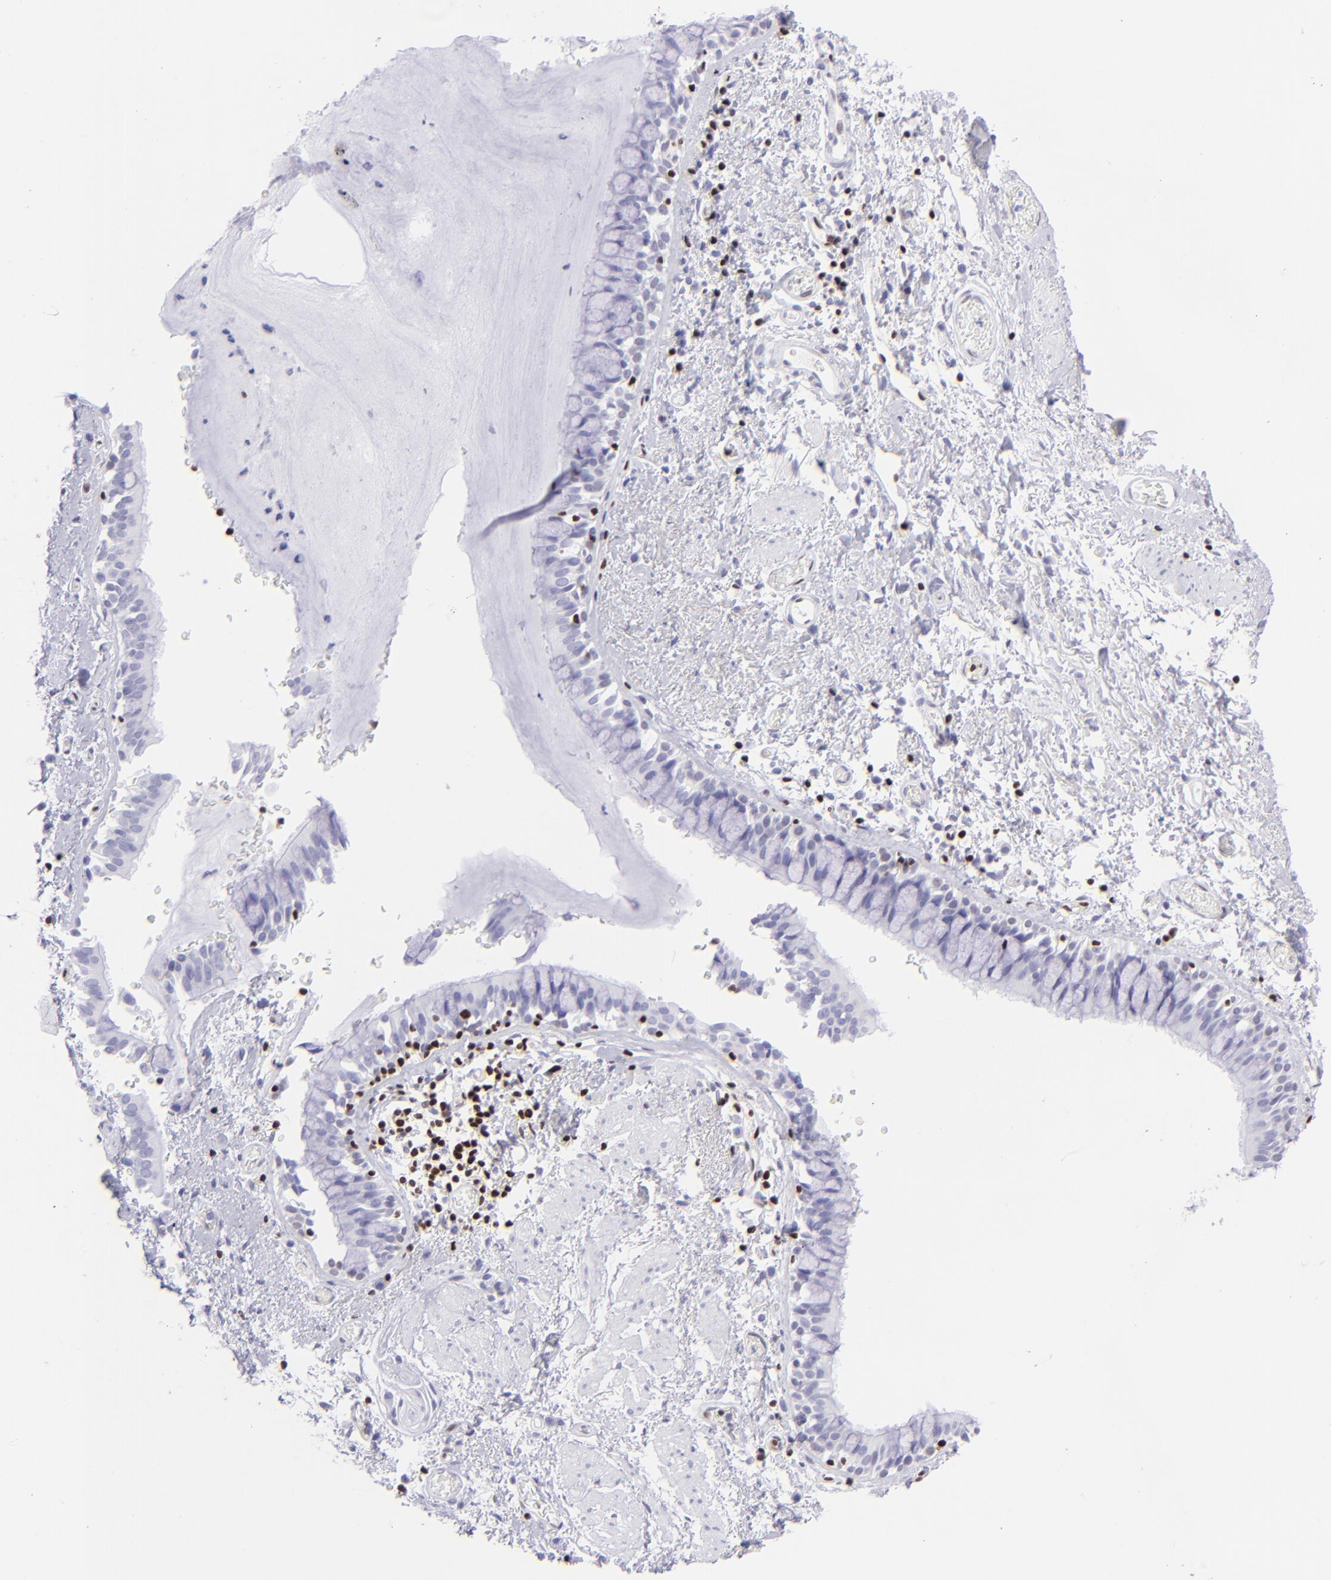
{"staining": {"intensity": "negative", "quantity": "none", "location": "none"}, "tissue": "bronchus", "cell_type": "Respiratory epithelial cells", "image_type": "normal", "snomed": [{"axis": "morphology", "description": "Normal tissue, NOS"}, {"axis": "topography", "description": "Lymph node of abdomen"}, {"axis": "topography", "description": "Lymph node of pelvis"}], "caption": "This is an IHC micrograph of benign human bronchus. There is no positivity in respiratory epithelial cells.", "gene": "ETS1", "patient": {"sex": "female", "age": 65}}